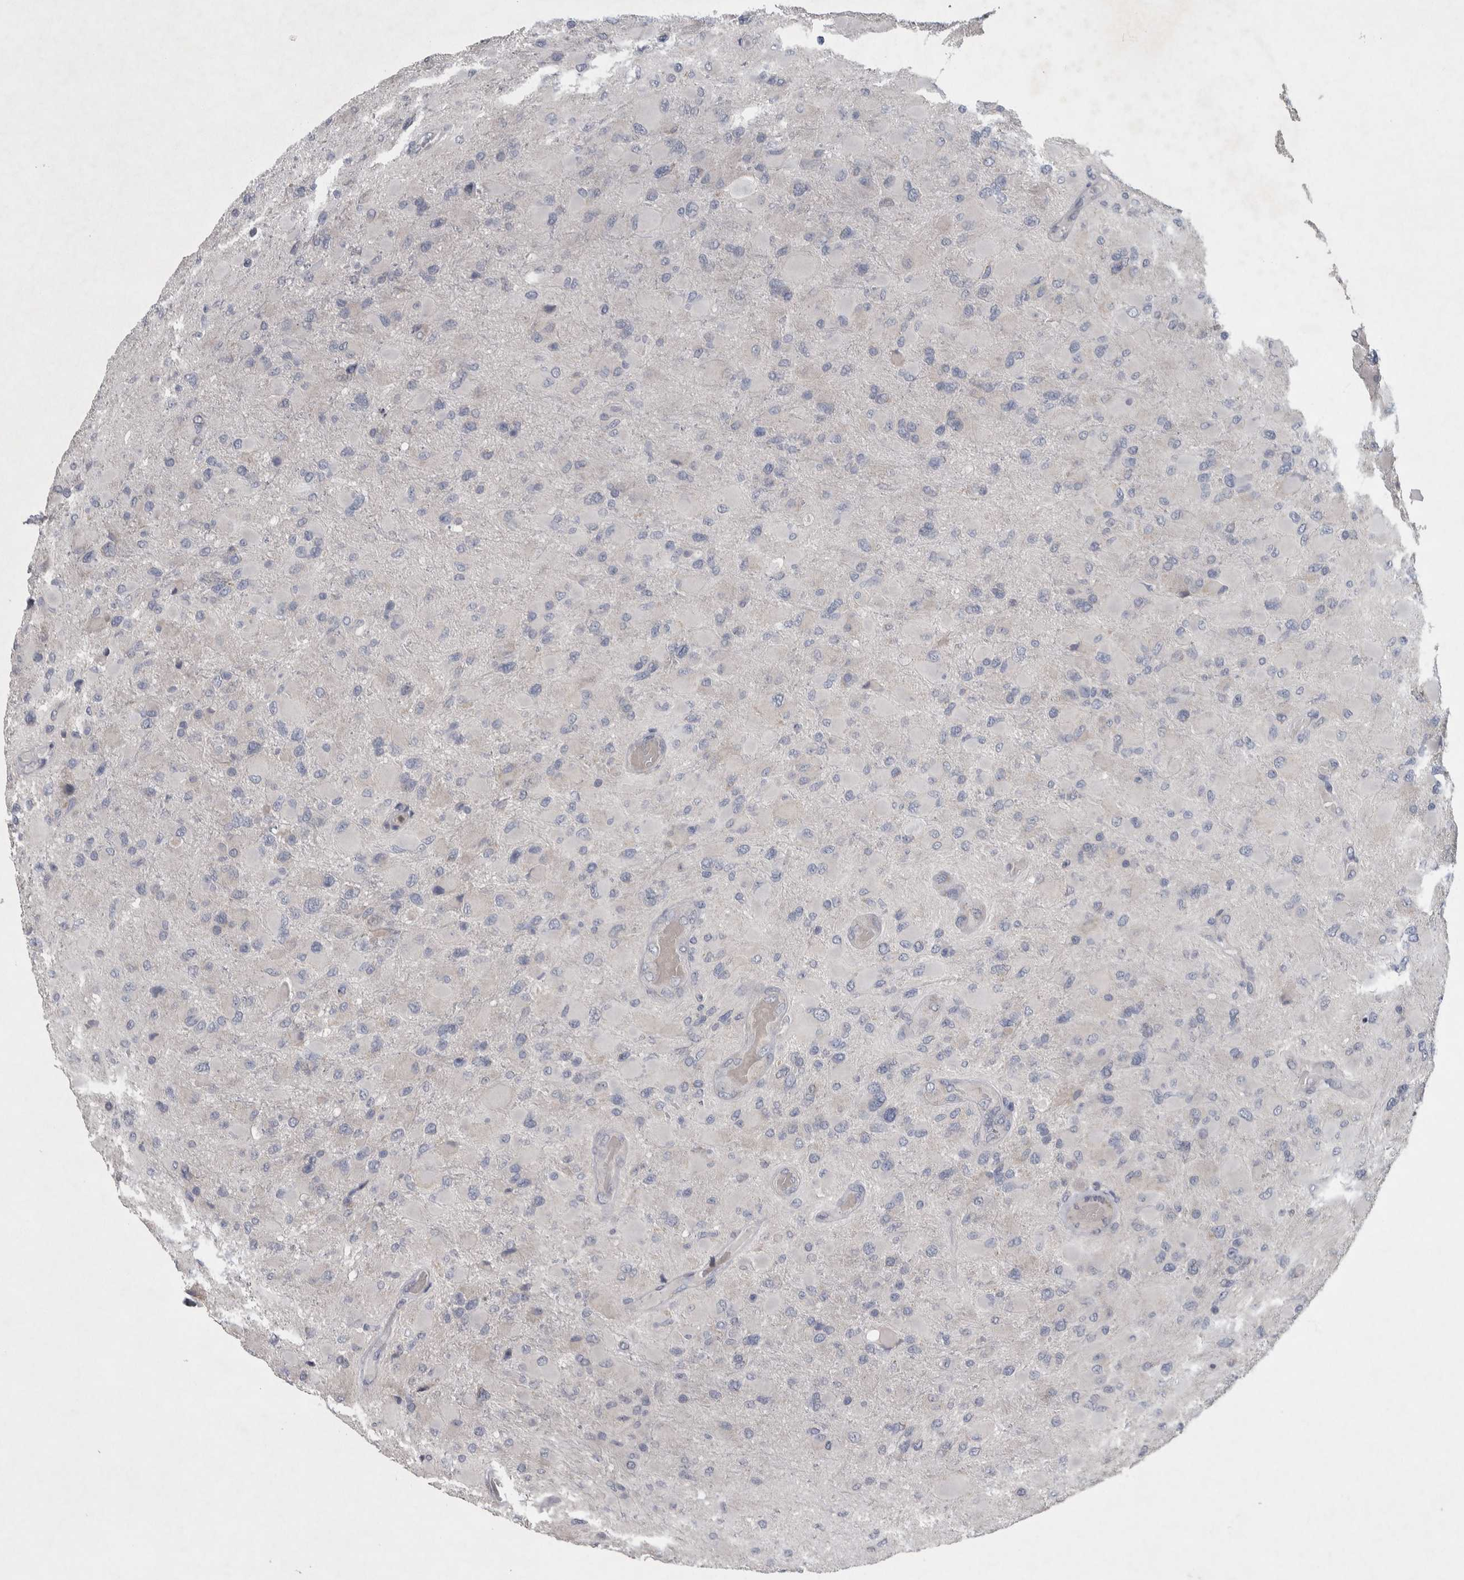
{"staining": {"intensity": "negative", "quantity": "none", "location": "none"}, "tissue": "glioma", "cell_type": "Tumor cells", "image_type": "cancer", "snomed": [{"axis": "morphology", "description": "Glioma, malignant, High grade"}, {"axis": "topography", "description": "Cerebral cortex"}], "caption": "Tumor cells show no significant protein positivity in malignant high-grade glioma.", "gene": "SRP68", "patient": {"sex": "female", "age": 36}}